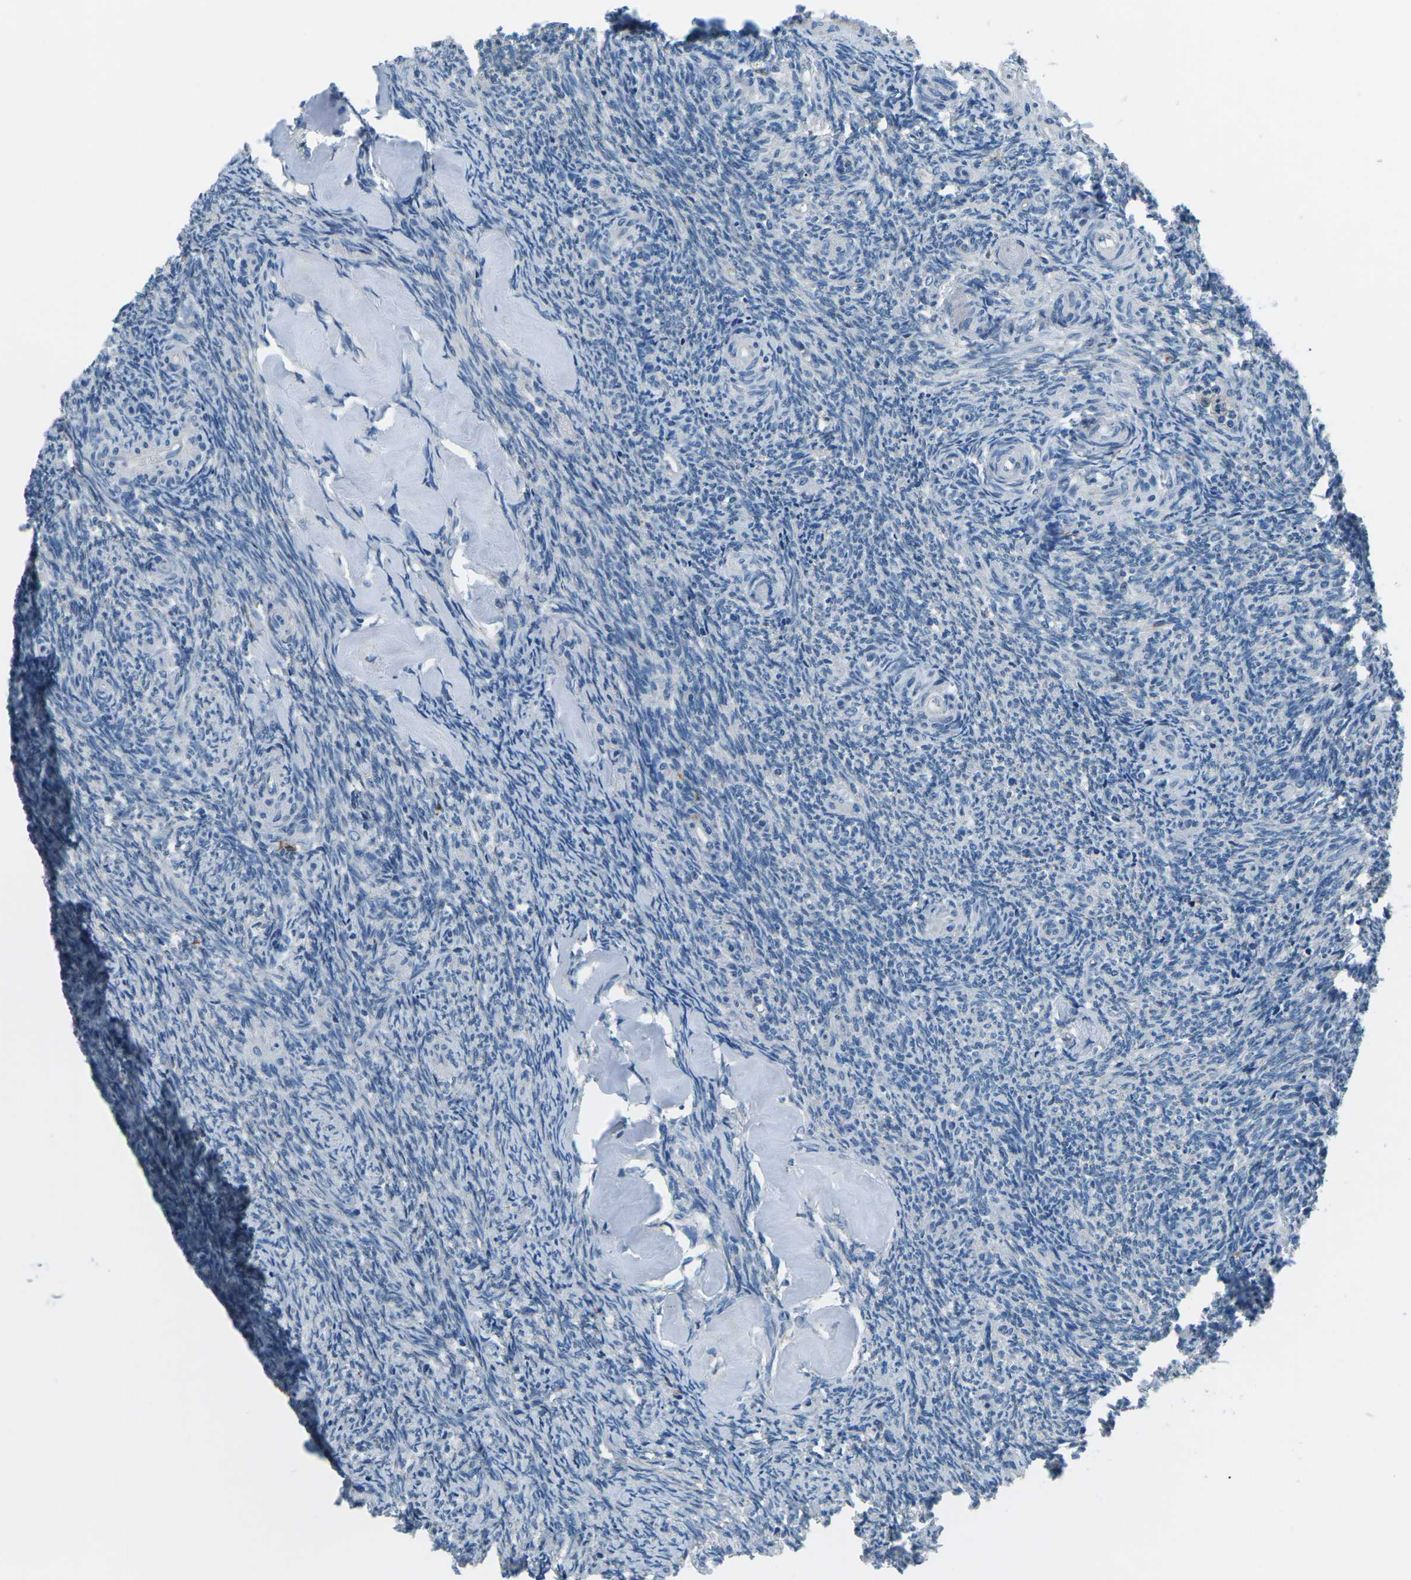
{"staining": {"intensity": "weak", "quantity": "<25%", "location": "cytoplasmic/membranous"}, "tissue": "ovary", "cell_type": "Follicle cells", "image_type": "normal", "snomed": [{"axis": "morphology", "description": "Normal tissue, NOS"}, {"axis": "topography", "description": "Ovary"}], "caption": "A high-resolution micrograph shows immunohistochemistry (IHC) staining of normal ovary, which exhibits no significant expression in follicle cells.", "gene": "CD1D", "patient": {"sex": "female", "age": 41}}